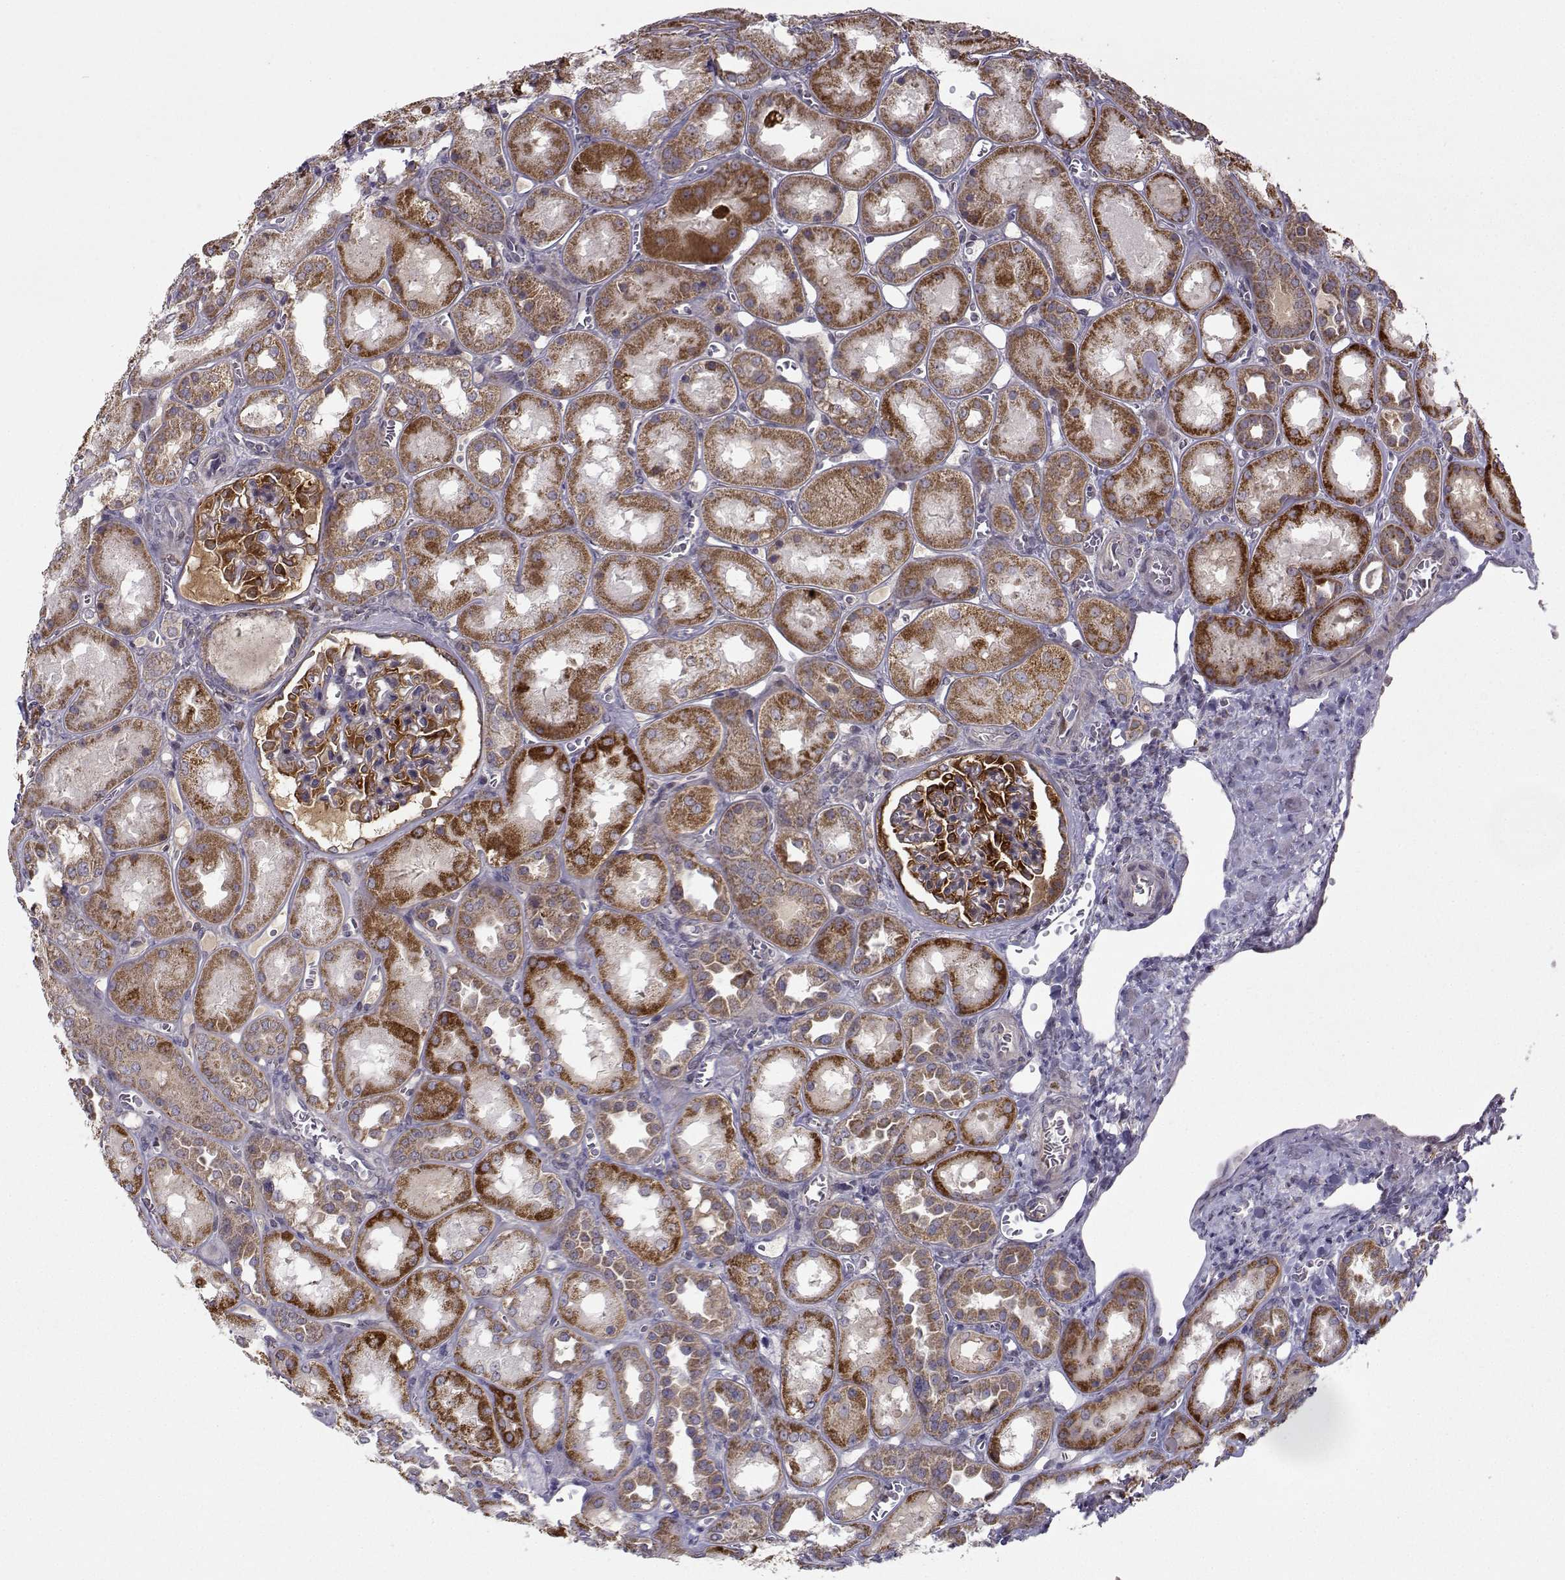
{"staining": {"intensity": "strong", "quantity": "25%-75%", "location": "cytoplasmic/membranous"}, "tissue": "kidney", "cell_type": "Cells in glomeruli", "image_type": "normal", "snomed": [{"axis": "morphology", "description": "Normal tissue, NOS"}, {"axis": "topography", "description": "Kidney"}], "caption": "Immunohistochemical staining of unremarkable human kidney shows 25%-75% levels of strong cytoplasmic/membranous protein expression in approximately 25%-75% of cells in glomeruli.", "gene": "NECAB3", "patient": {"sex": "male", "age": 73}}